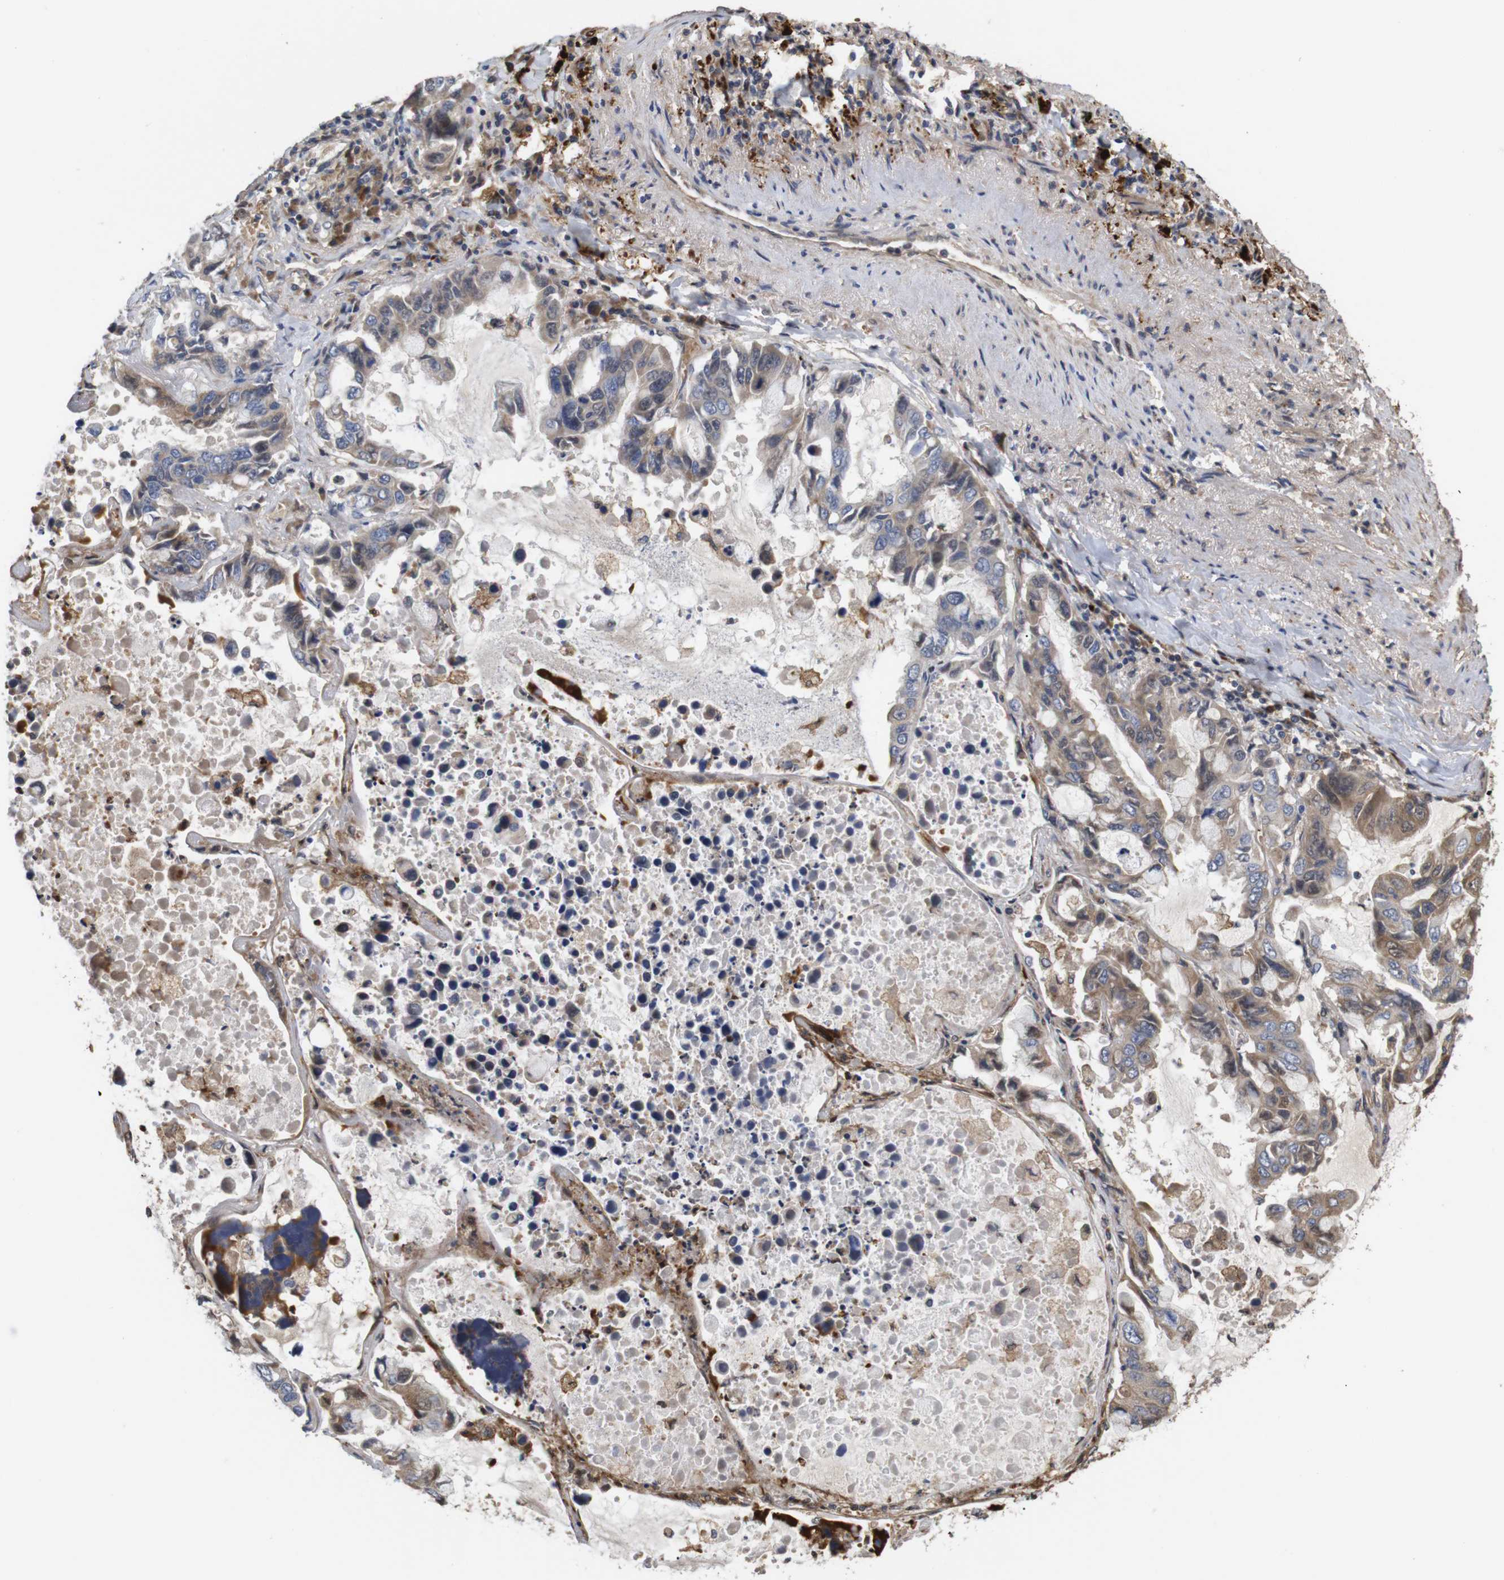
{"staining": {"intensity": "moderate", "quantity": "25%-75%", "location": "cytoplasmic/membranous"}, "tissue": "lung cancer", "cell_type": "Tumor cells", "image_type": "cancer", "snomed": [{"axis": "morphology", "description": "Adenocarcinoma, NOS"}, {"axis": "topography", "description": "Lung"}], "caption": "Human lung cancer (adenocarcinoma) stained with a protein marker exhibits moderate staining in tumor cells.", "gene": "SPRY3", "patient": {"sex": "male", "age": 64}}